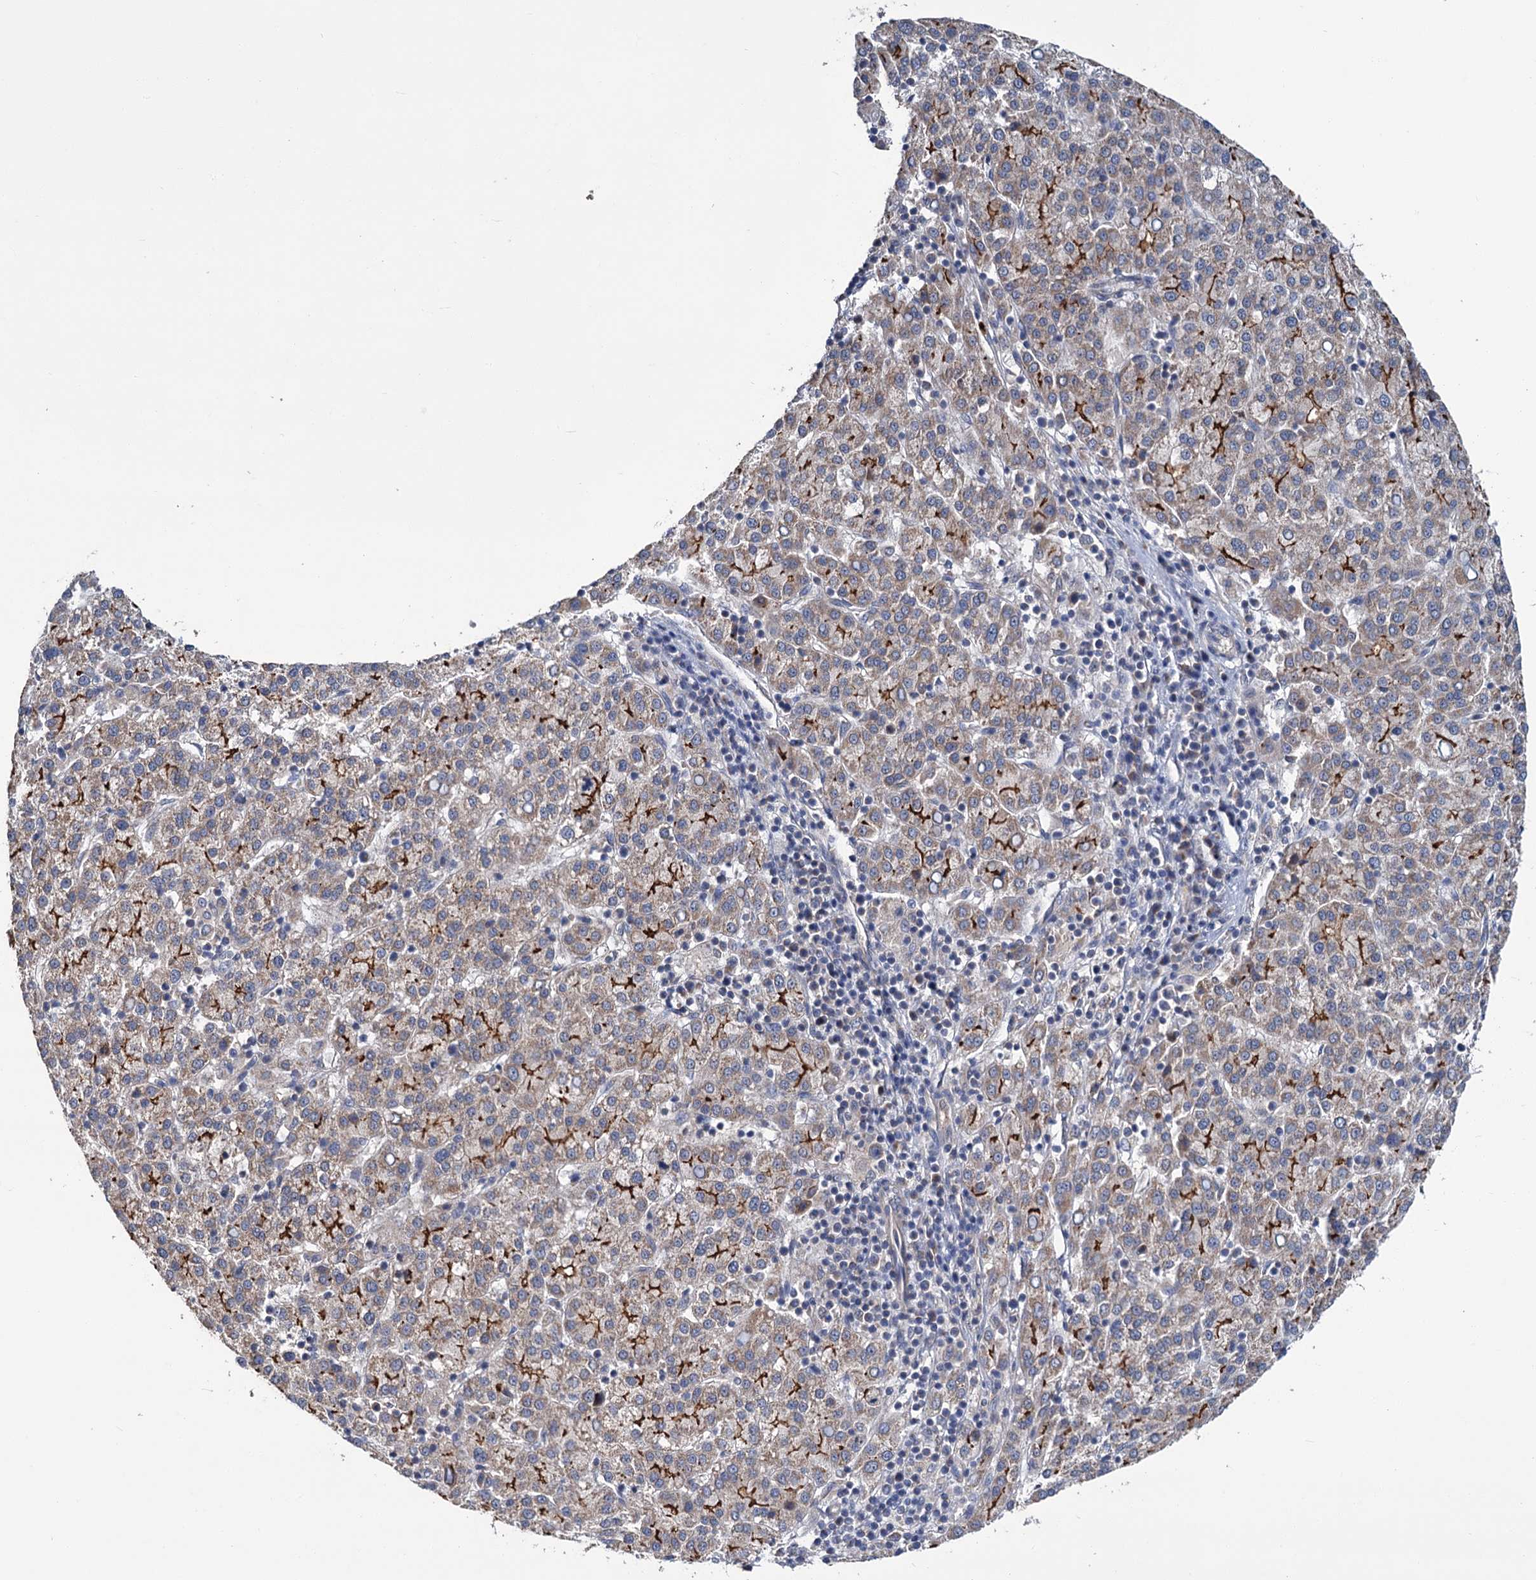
{"staining": {"intensity": "strong", "quantity": "<25%", "location": "cytoplasmic/membranous"}, "tissue": "liver cancer", "cell_type": "Tumor cells", "image_type": "cancer", "snomed": [{"axis": "morphology", "description": "Carcinoma, Hepatocellular, NOS"}, {"axis": "topography", "description": "Liver"}], "caption": "Liver cancer stained with a brown dye shows strong cytoplasmic/membranous positive expression in about <25% of tumor cells.", "gene": "DYNC2H1", "patient": {"sex": "female", "age": 58}}